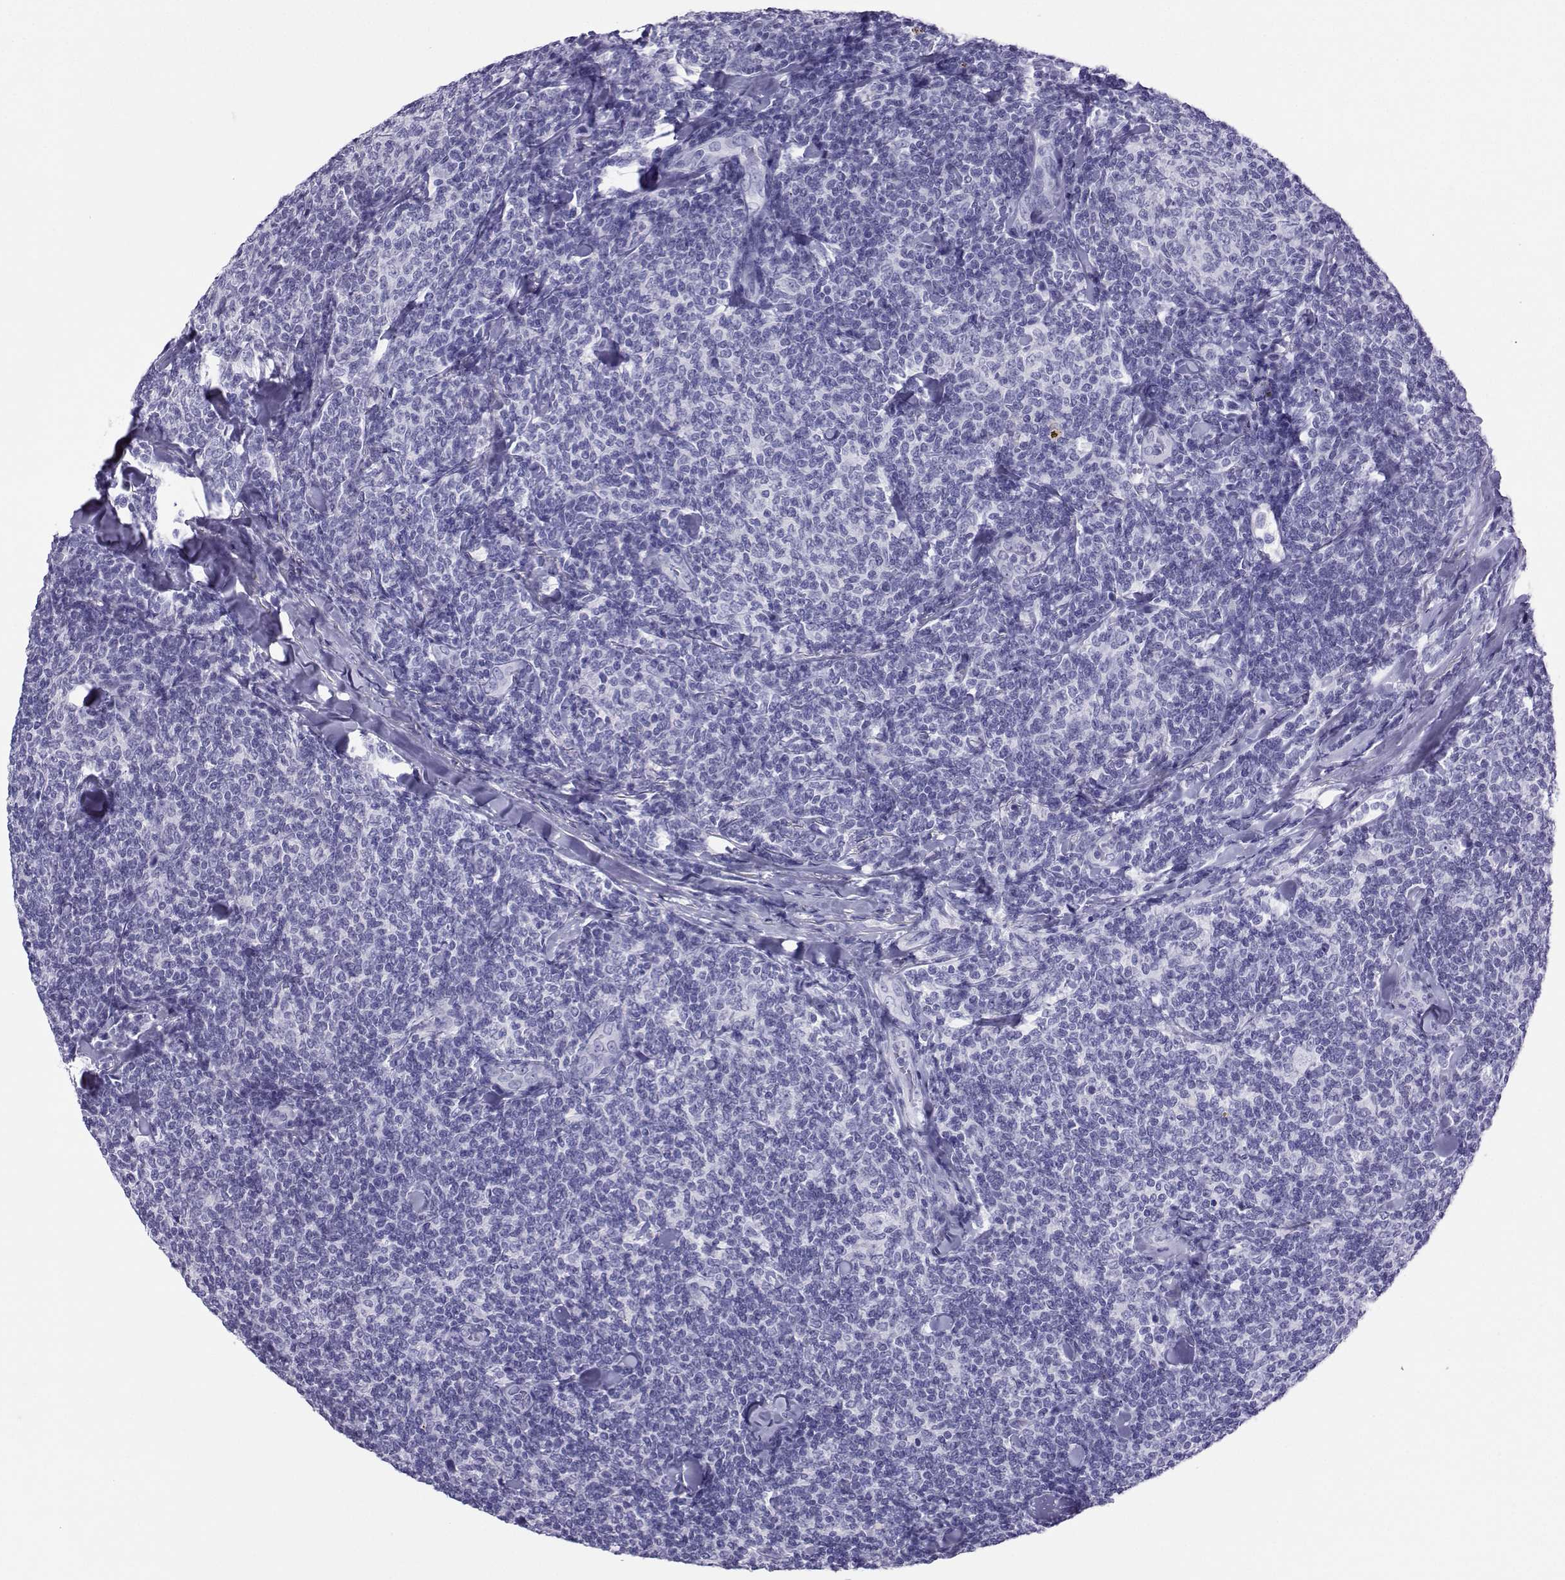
{"staining": {"intensity": "negative", "quantity": "none", "location": "none"}, "tissue": "lymphoma", "cell_type": "Tumor cells", "image_type": "cancer", "snomed": [{"axis": "morphology", "description": "Malignant lymphoma, non-Hodgkin's type, Low grade"}, {"axis": "topography", "description": "Lymph node"}], "caption": "An IHC micrograph of lymphoma is shown. There is no staining in tumor cells of lymphoma.", "gene": "LORICRIN", "patient": {"sex": "female", "age": 56}}